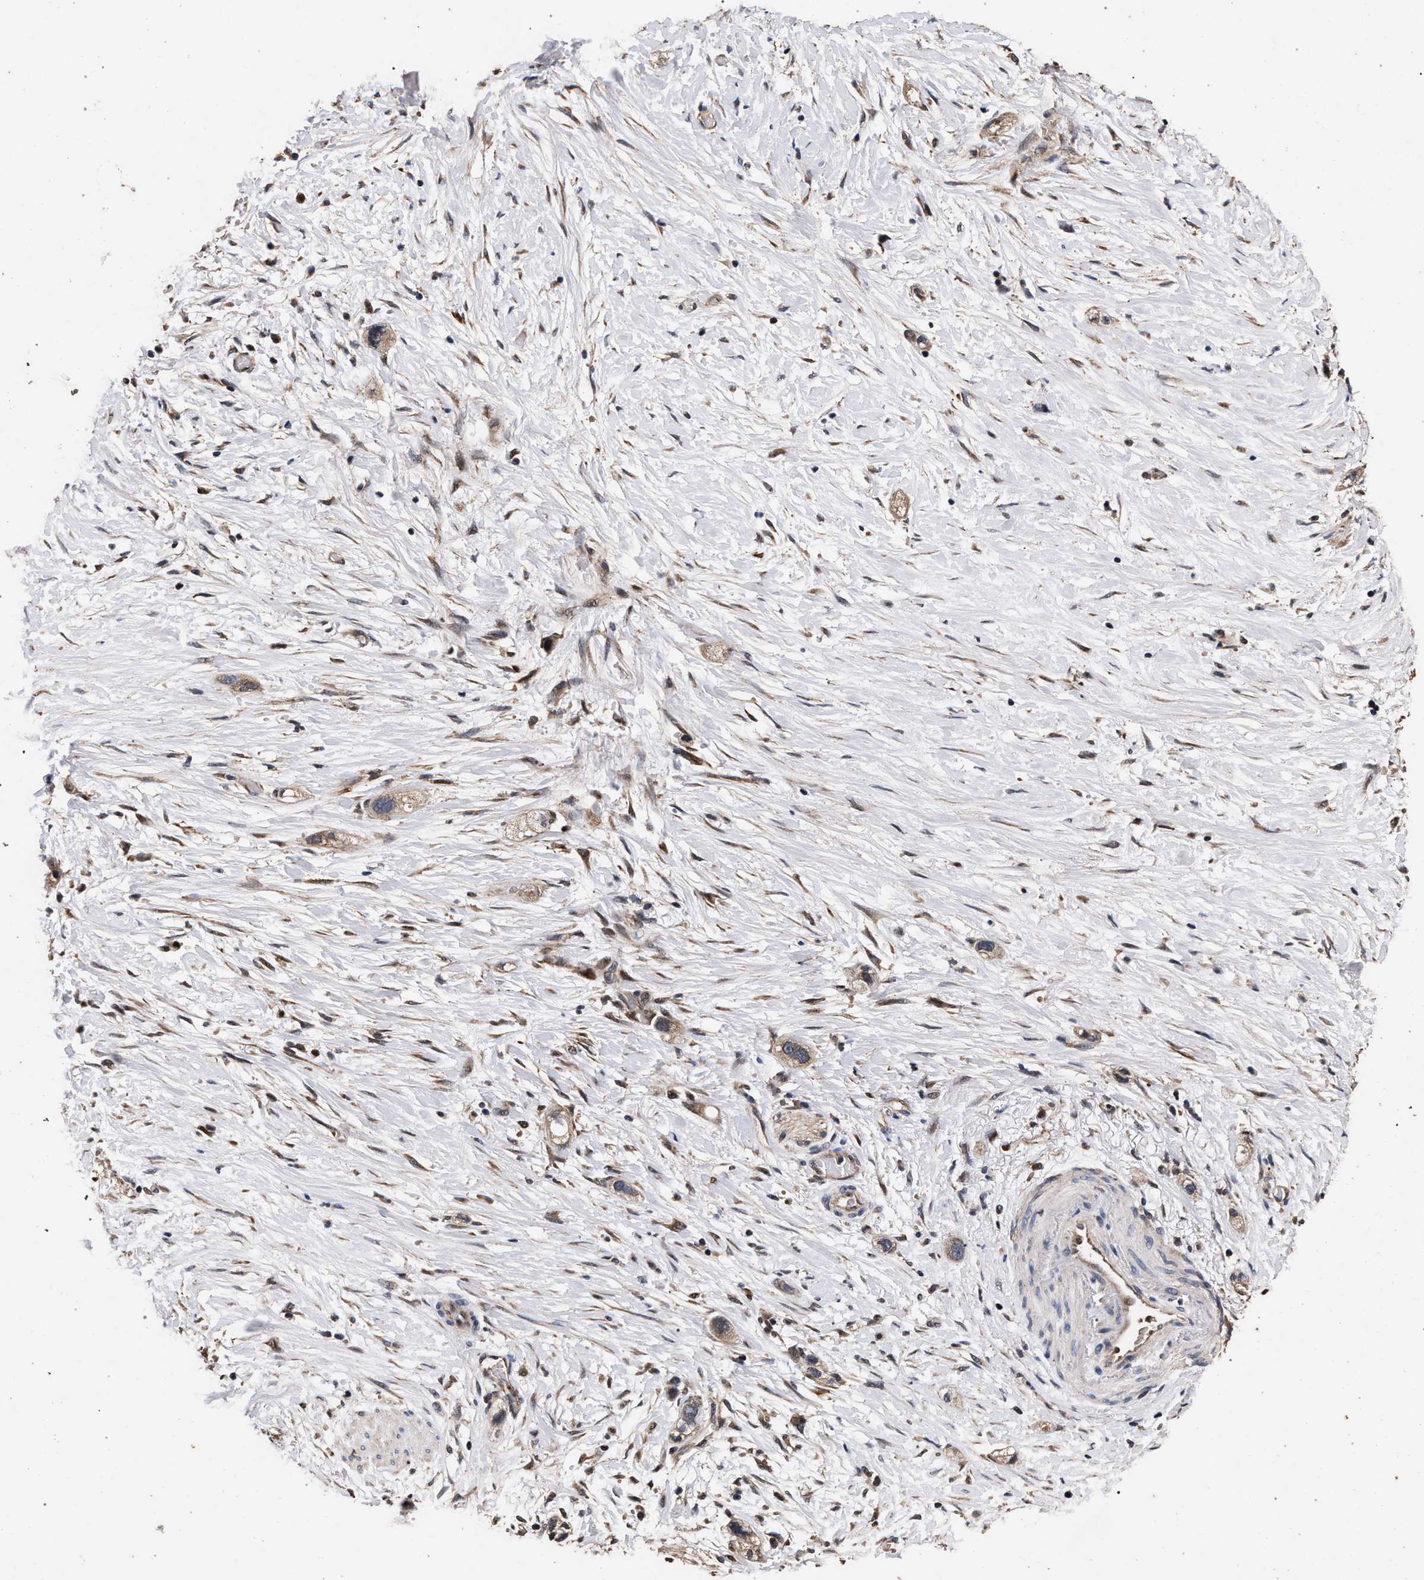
{"staining": {"intensity": "weak", "quantity": ">75%", "location": "cytoplasmic/membranous"}, "tissue": "stomach cancer", "cell_type": "Tumor cells", "image_type": "cancer", "snomed": [{"axis": "morphology", "description": "Adenocarcinoma, NOS"}, {"axis": "topography", "description": "Stomach"}, {"axis": "topography", "description": "Stomach, lower"}], "caption": "Immunohistochemical staining of human stomach adenocarcinoma shows weak cytoplasmic/membranous protein staining in approximately >75% of tumor cells. (Brightfield microscopy of DAB IHC at high magnification).", "gene": "ACOX1", "patient": {"sex": "female", "age": 48}}